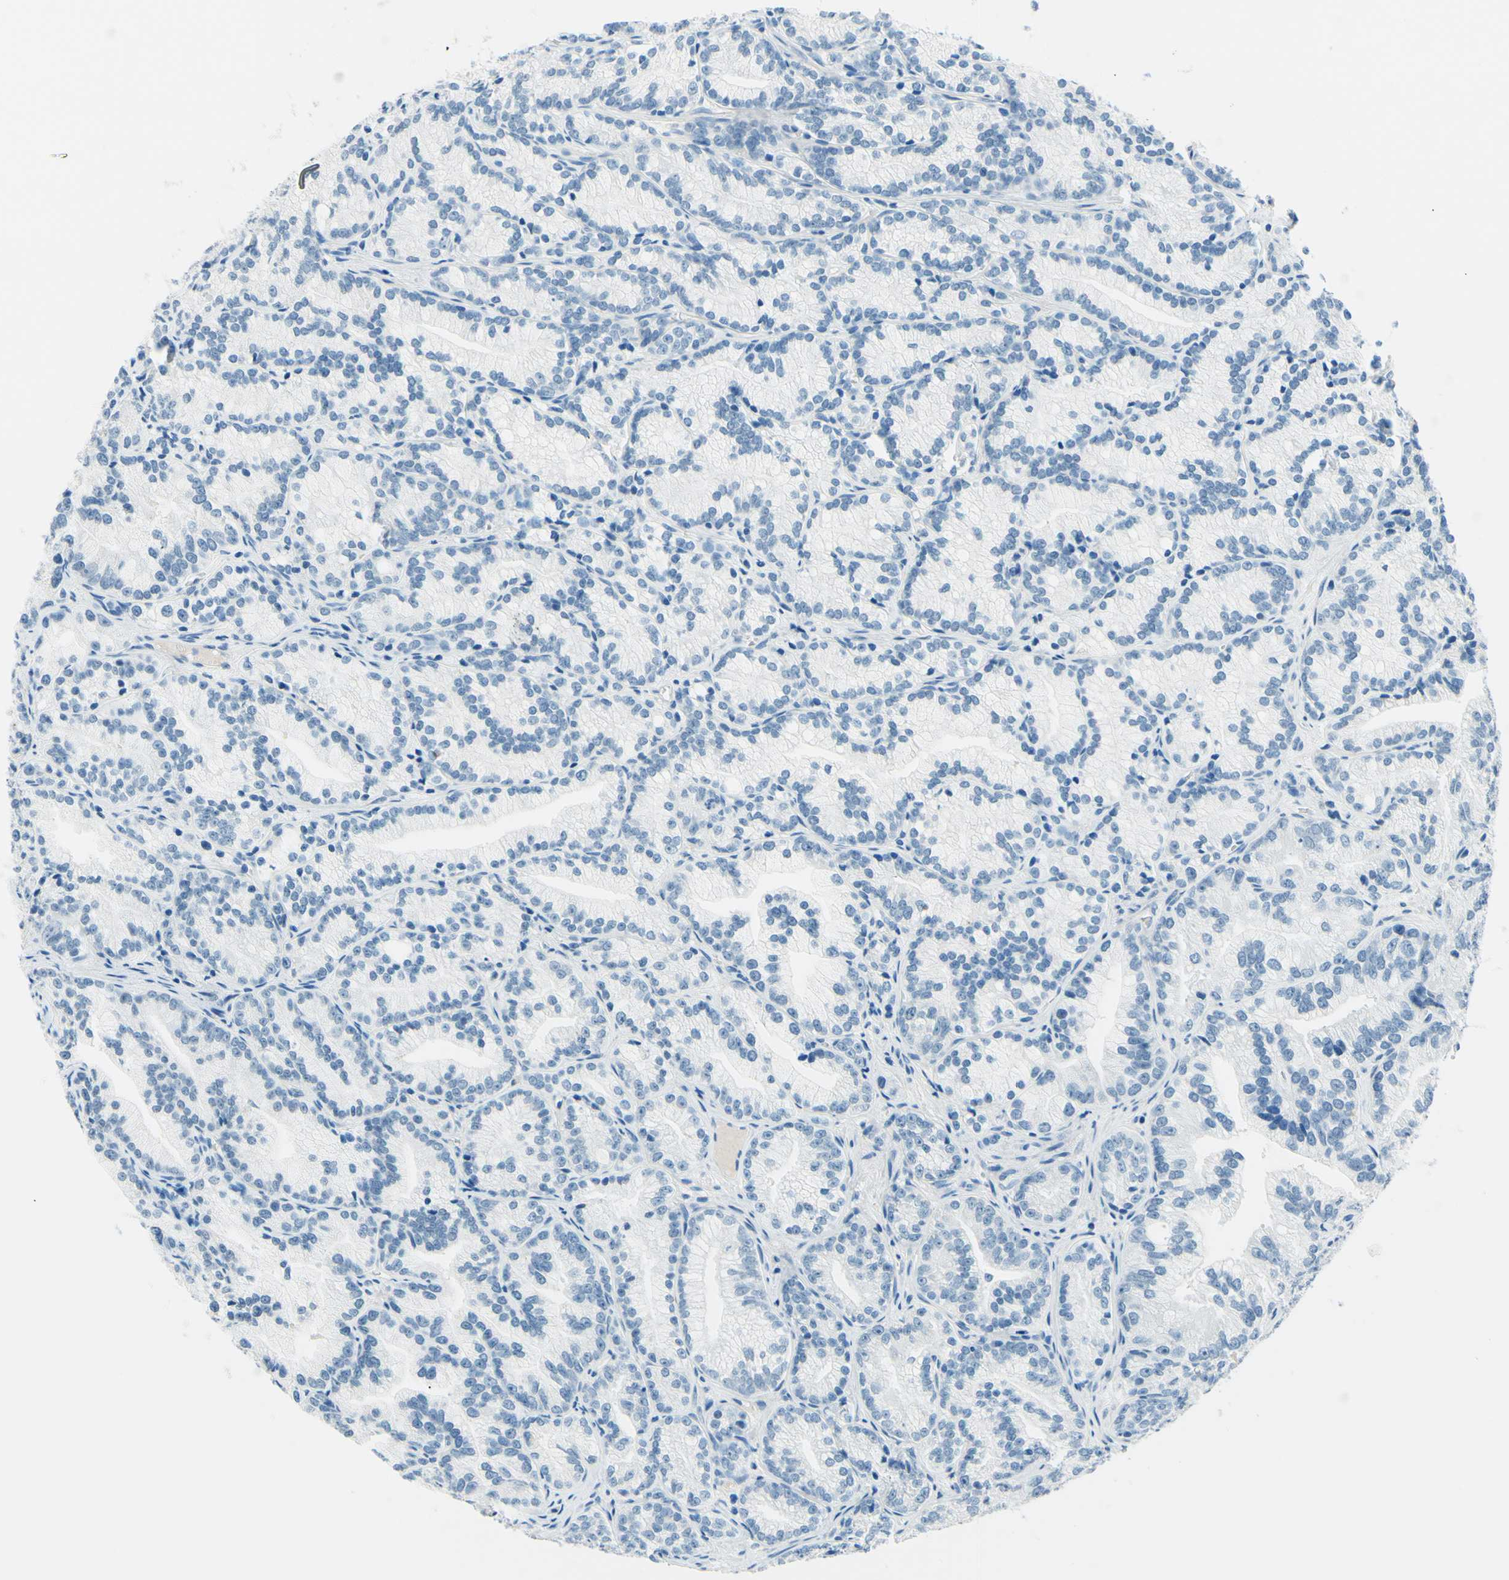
{"staining": {"intensity": "negative", "quantity": "none", "location": "none"}, "tissue": "prostate cancer", "cell_type": "Tumor cells", "image_type": "cancer", "snomed": [{"axis": "morphology", "description": "Adenocarcinoma, Low grade"}, {"axis": "topography", "description": "Prostate"}], "caption": "Photomicrograph shows no protein expression in tumor cells of adenocarcinoma (low-grade) (prostate) tissue.", "gene": "PASD1", "patient": {"sex": "male", "age": 89}}